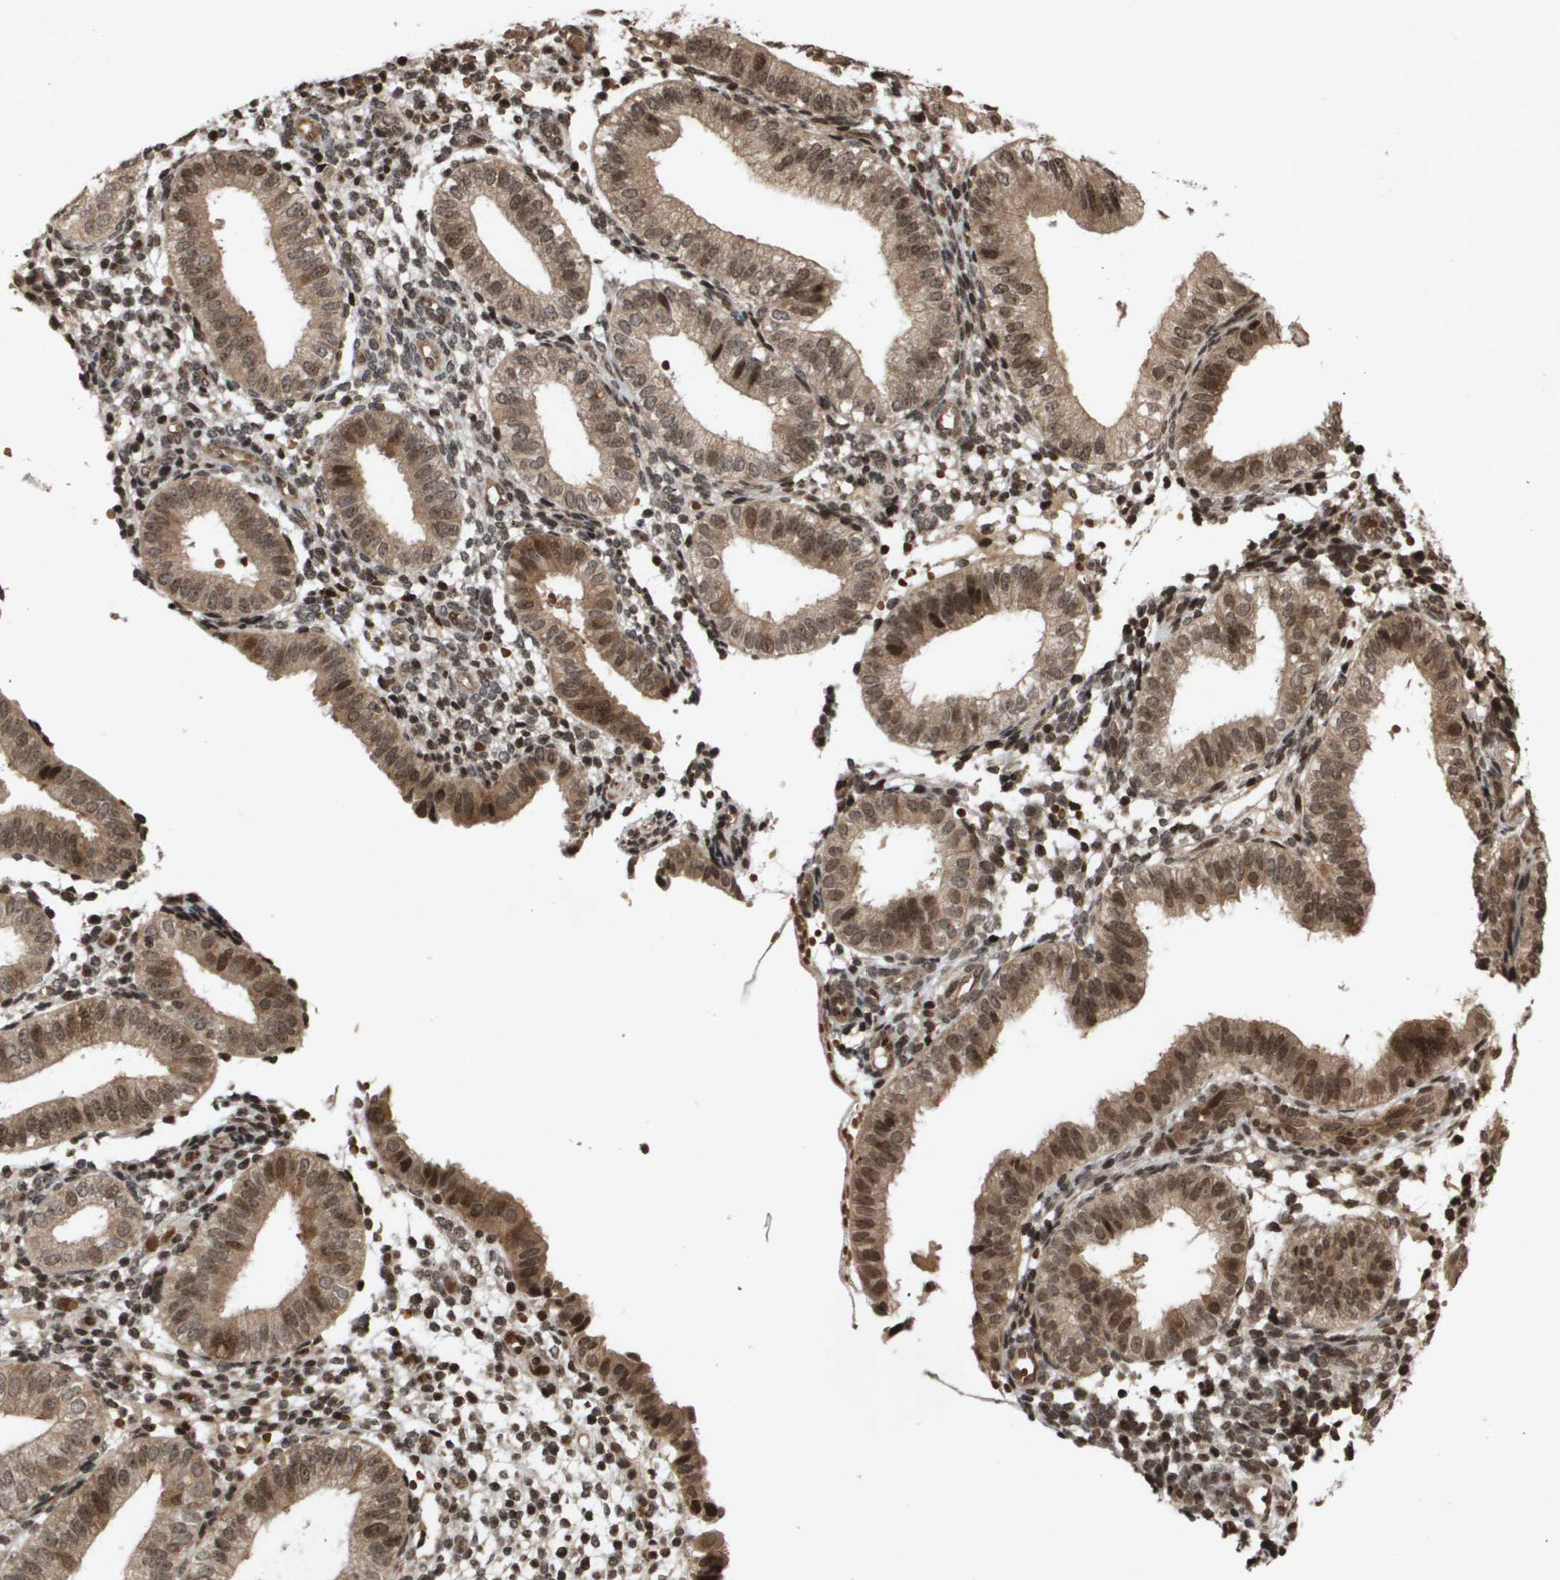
{"staining": {"intensity": "moderate", "quantity": "25%-75%", "location": "nuclear"}, "tissue": "endometrium", "cell_type": "Cells in endometrial stroma", "image_type": "normal", "snomed": [{"axis": "morphology", "description": "Normal tissue, NOS"}, {"axis": "topography", "description": "Endometrium"}], "caption": "DAB (3,3'-diaminobenzidine) immunohistochemical staining of normal endometrium reveals moderate nuclear protein expression in approximately 25%-75% of cells in endometrial stroma. The protein of interest is stained brown, and the nuclei are stained in blue (DAB IHC with brightfield microscopy, high magnification).", "gene": "HSPA6", "patient": {"sex": "female", "age": 39}}